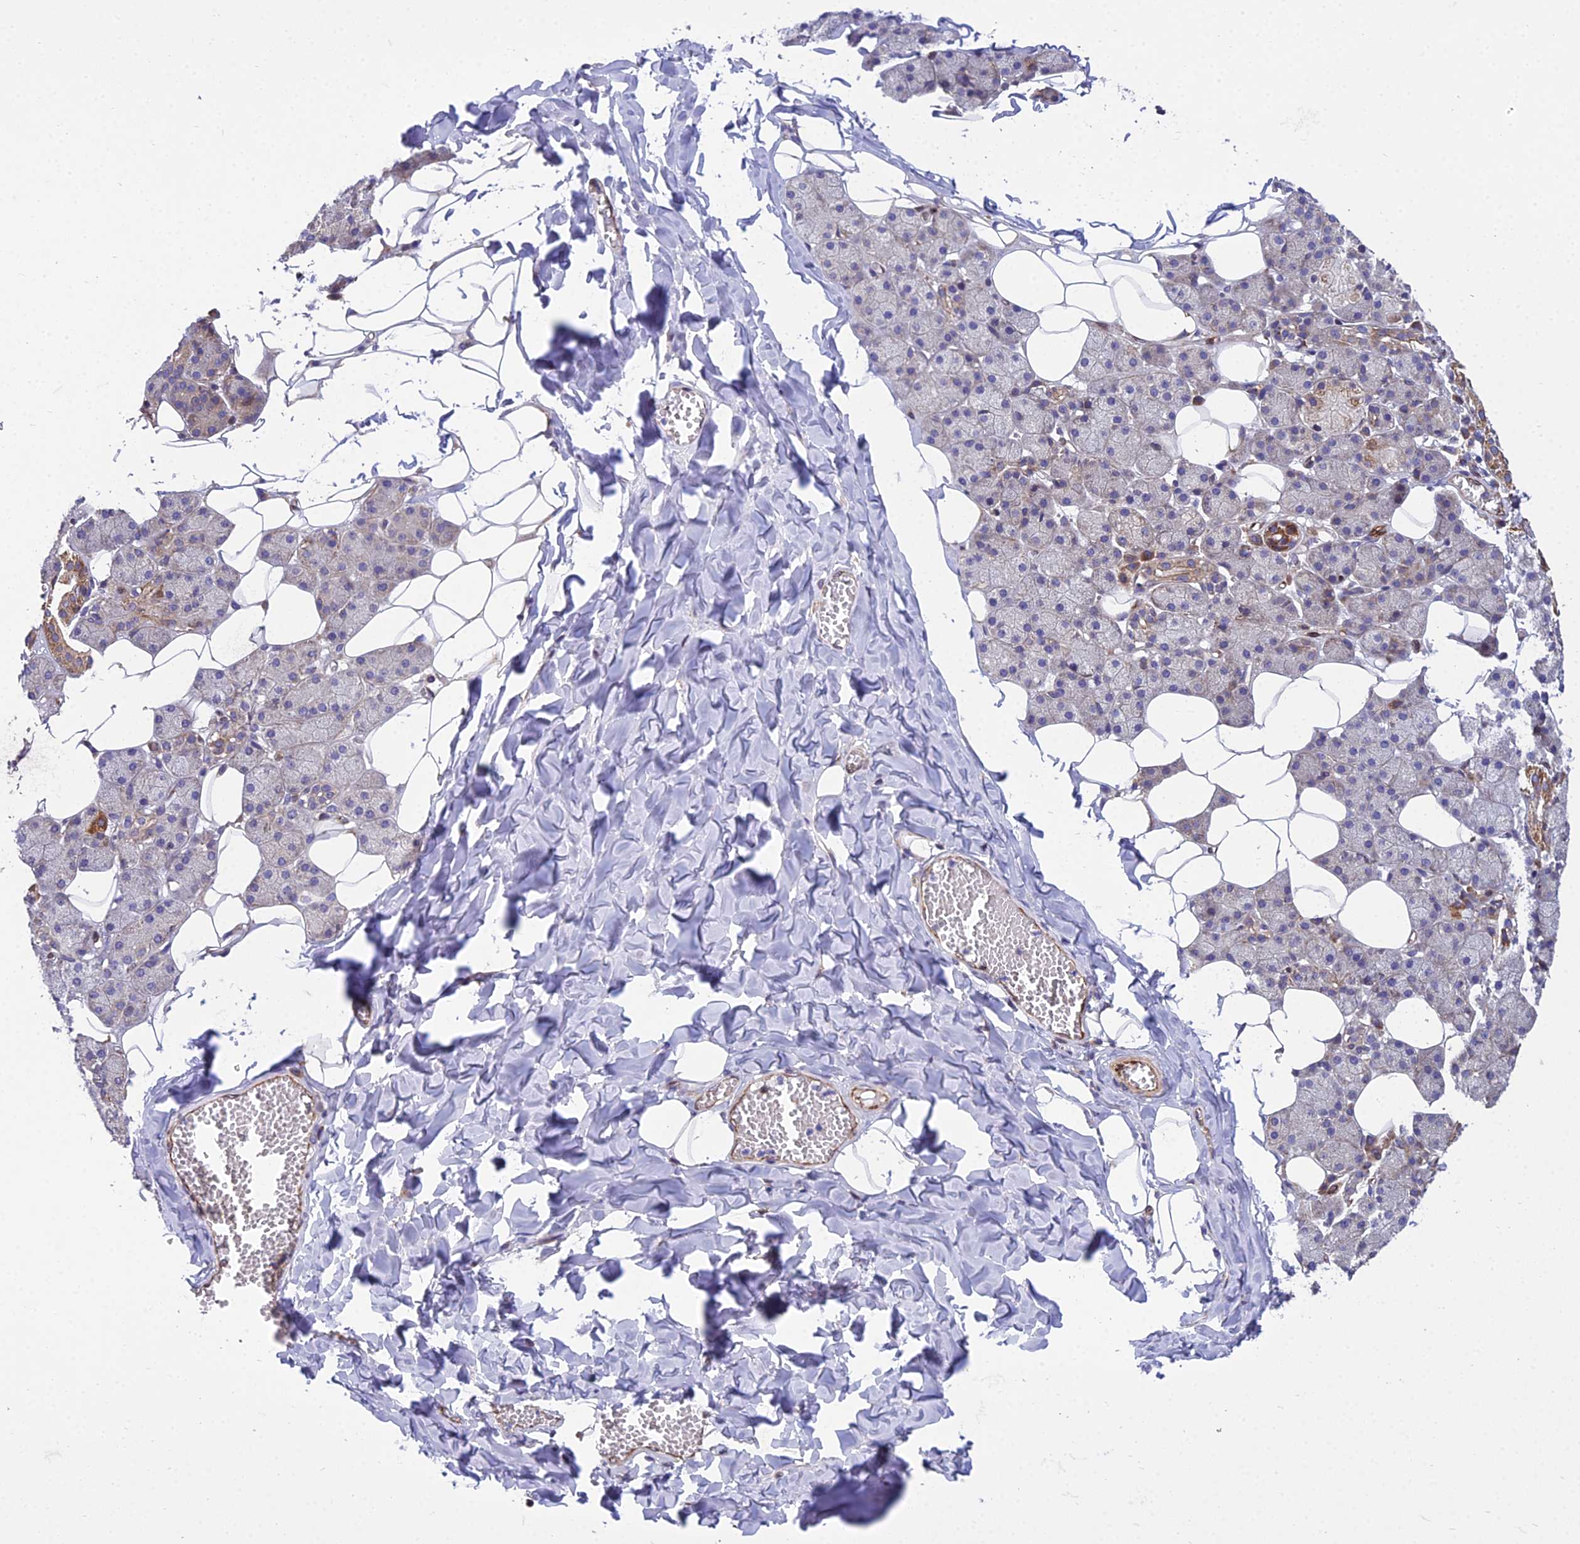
{"staining": {"intensity": "moderate", "quantity": "25%-75%", "location": "cytoplasmic/membranous"}, "tissue": "salivary gland", "cell_type": "Glandular cells", "image_type": "normal", "snomed": [{"axis": "morphology", "description": "Normal tissue, NOS"}, {"axis": "topography", "description": "Salivary gland"}], "caption": "IHC (DAB (3,3'-diaminobenzidine)) staining of unremarkable human salivary gland demonstrates moderate cytoplasmic/membranous protein staining in about 25%-75% of glandular cells. (Stains: DAB (3,3'-diaminobenzidine) in brown, nuclei in blue, Microscopy: brightfield microscopy at high magnification).", "gene": "GIMAP1", "patient": {"sex": "female", "age": 33}}